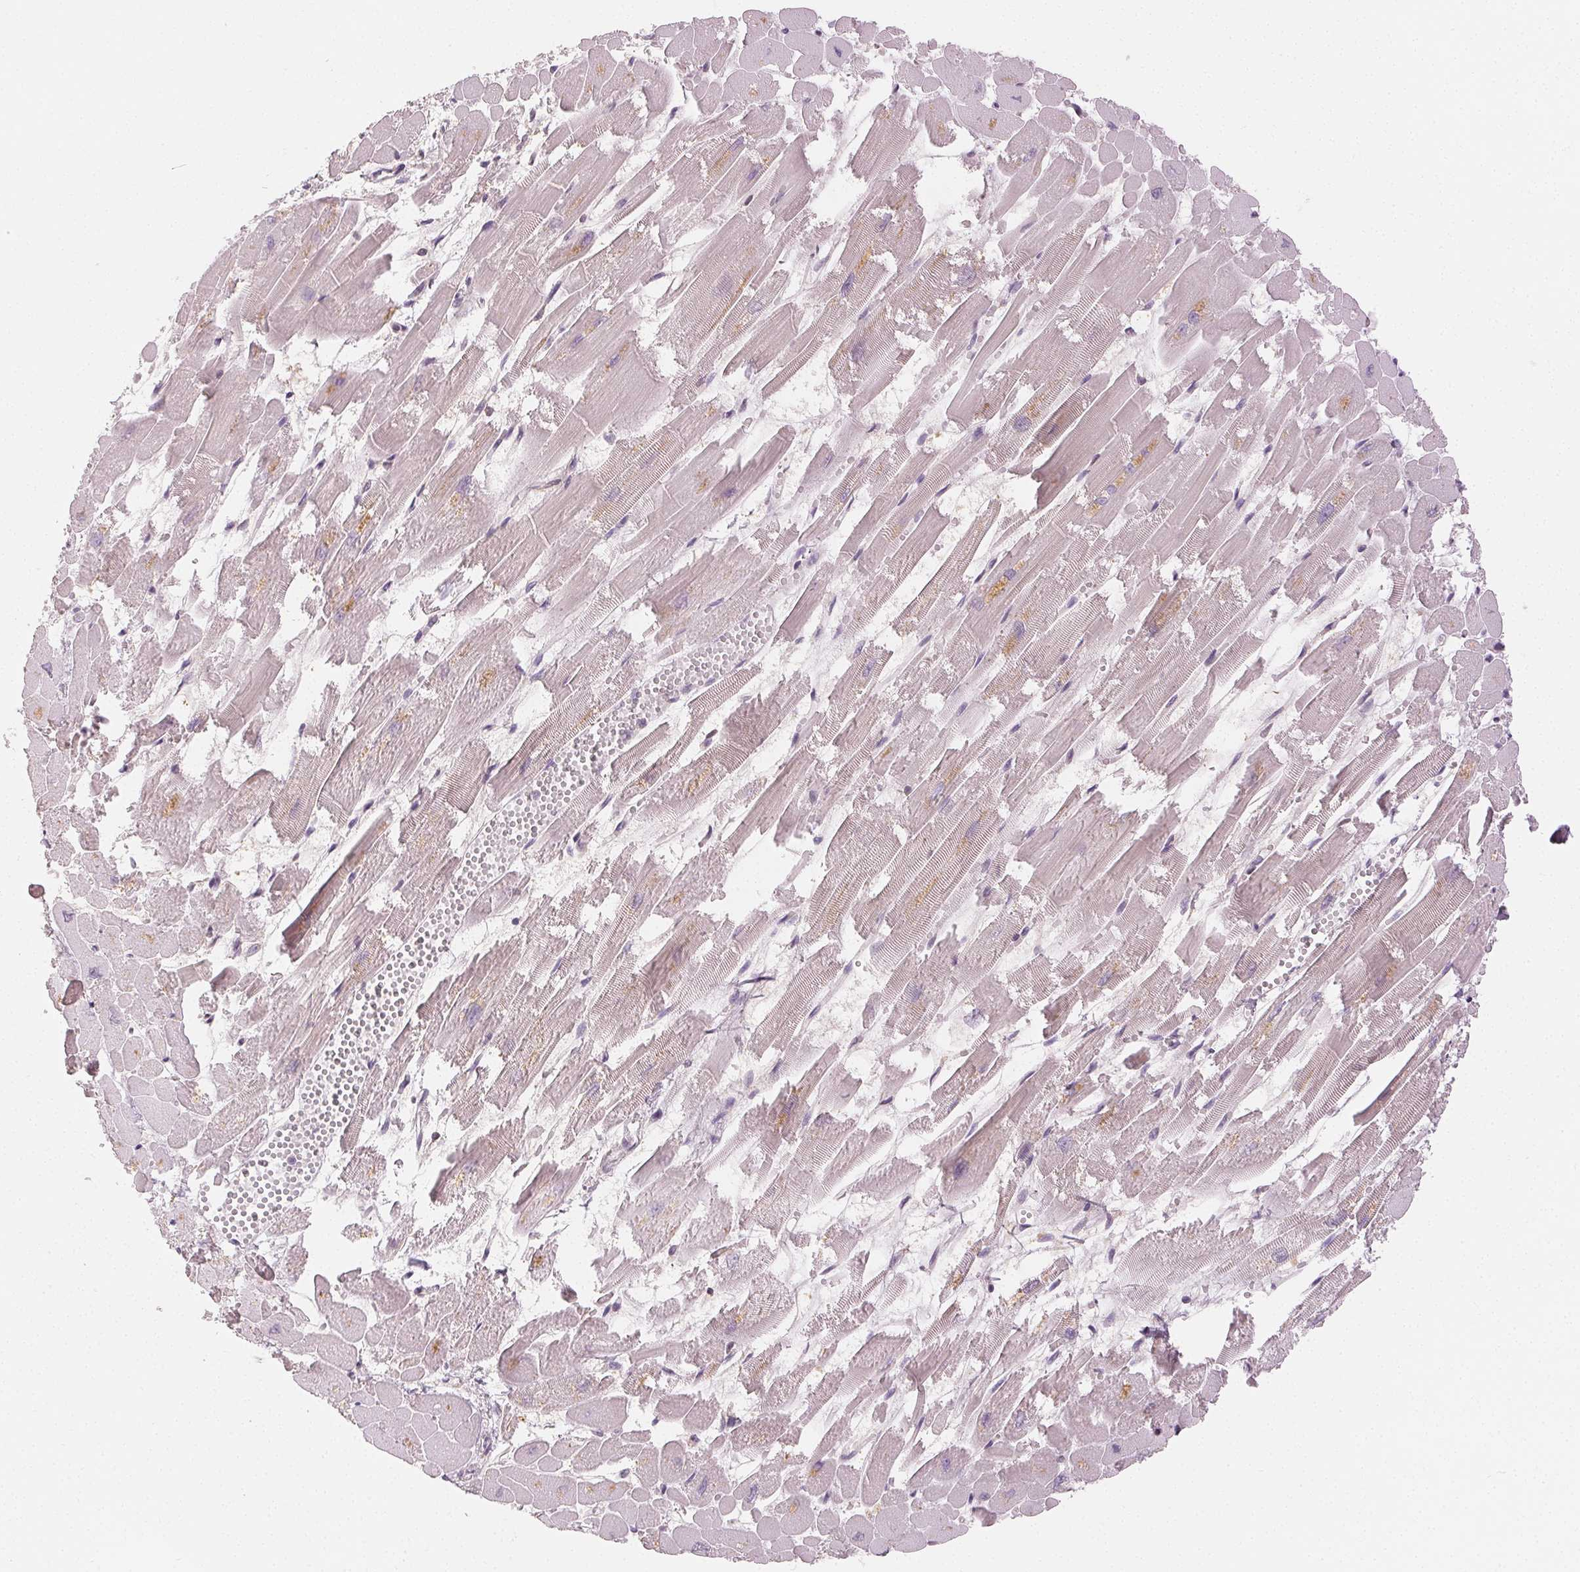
{"staining": {"intensity": "weak", "quantity": "25%-75%", "location": "cytoplasmic/membranous"}, "tissue": "heart muscle", "cell_type": "Cardiomyocytes", "image_type": "normal", "snomed": [{"axis": "morphology", "description": "Normal tissue, NOS"}, {"axis": "topography", "description": "Heart"}], "caption": "A low amount of weak cytoplasmic/membranous expression is present in approximately 25%-75% of cardiomyocytes in normal heart muscle. Nuclei are stained in blue.", "gene": "MAP1LC3A", "patient": {"sex": "female", "age": 52}}